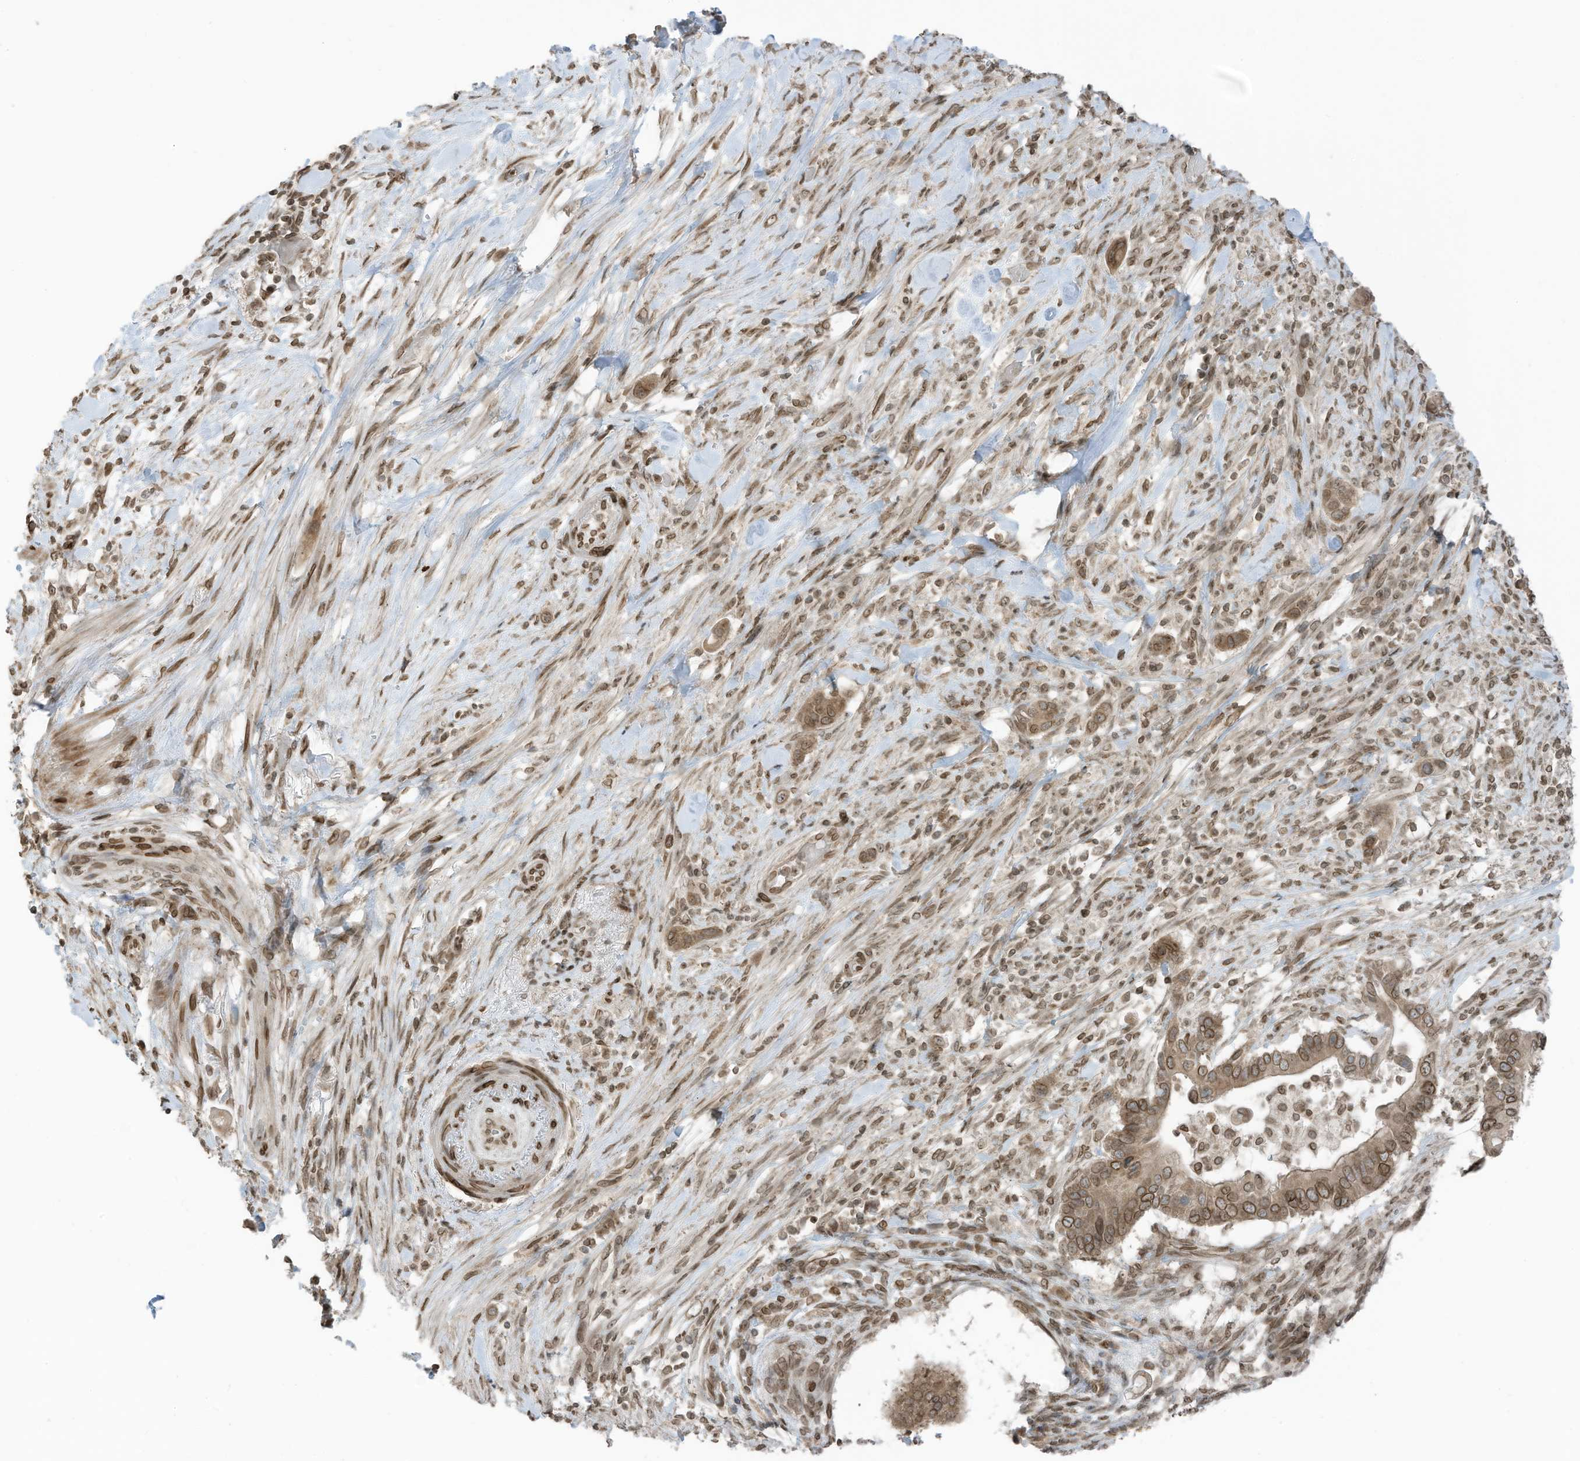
{"staining": {"intensity": "moderate", "quantity": ">75%", "location": "cytoplasmic/membranous,nuclear"}, "tissue": "pancreatic cancer", "cell_type": "Tumor cells", "image_type": "cancer", "snomed": [{"axis": "morphology", "description": "Adenocarcinoma, NOS"}, {"axis": "topography", "description": "Pancreas"}], "caption": "Pancreatic cancer stained with a protein marker exhibits moderate staining in tumor cells.", "gene": "RABL3", "patient": {"sex": "male", "age": 68}}